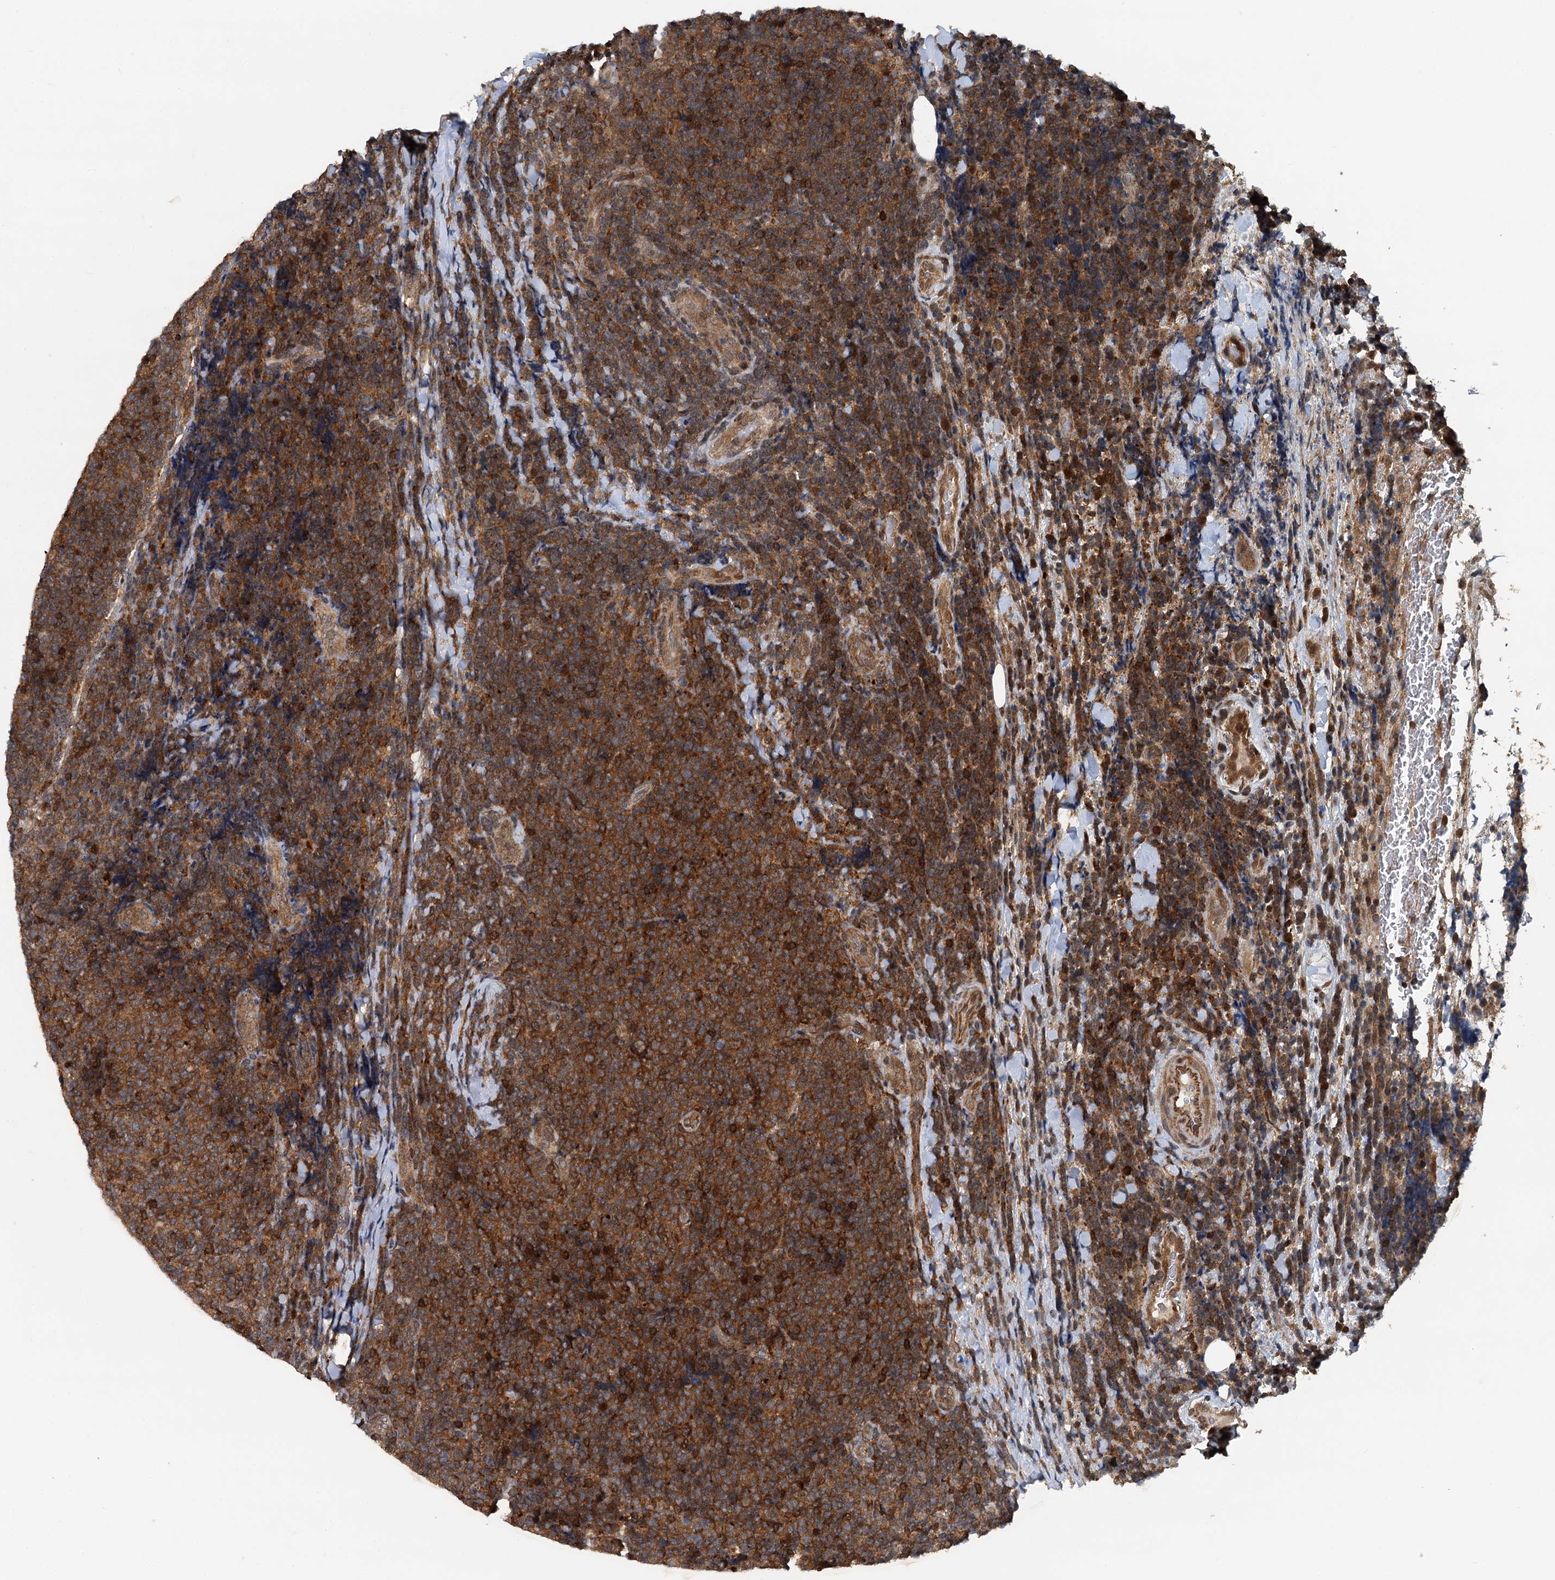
{"staining": {"intensity": "moderate", "quantity": ">75%", "location": "cytoplasmic/membranous"}, "tissue": "lymphoma", "cell_type": "Tumor cells", "image_type": "cancer", "snomed": [{"axis": "morphology", "description": "Malignant lymphoma, non-Hodgkin's type, Low grade"}, {"axis": "topography", "description": "Lymph node"}], "caption": "Human malignant lymphoma, non-Hodgkin's type (low-grade) stained for a protein (brown) exhibits moderate cytoplasmic/membranous positive positivity in about >75% of tumor cells.", "gene": "STUB1", "patient": {"sex": "male", "age": 66}}